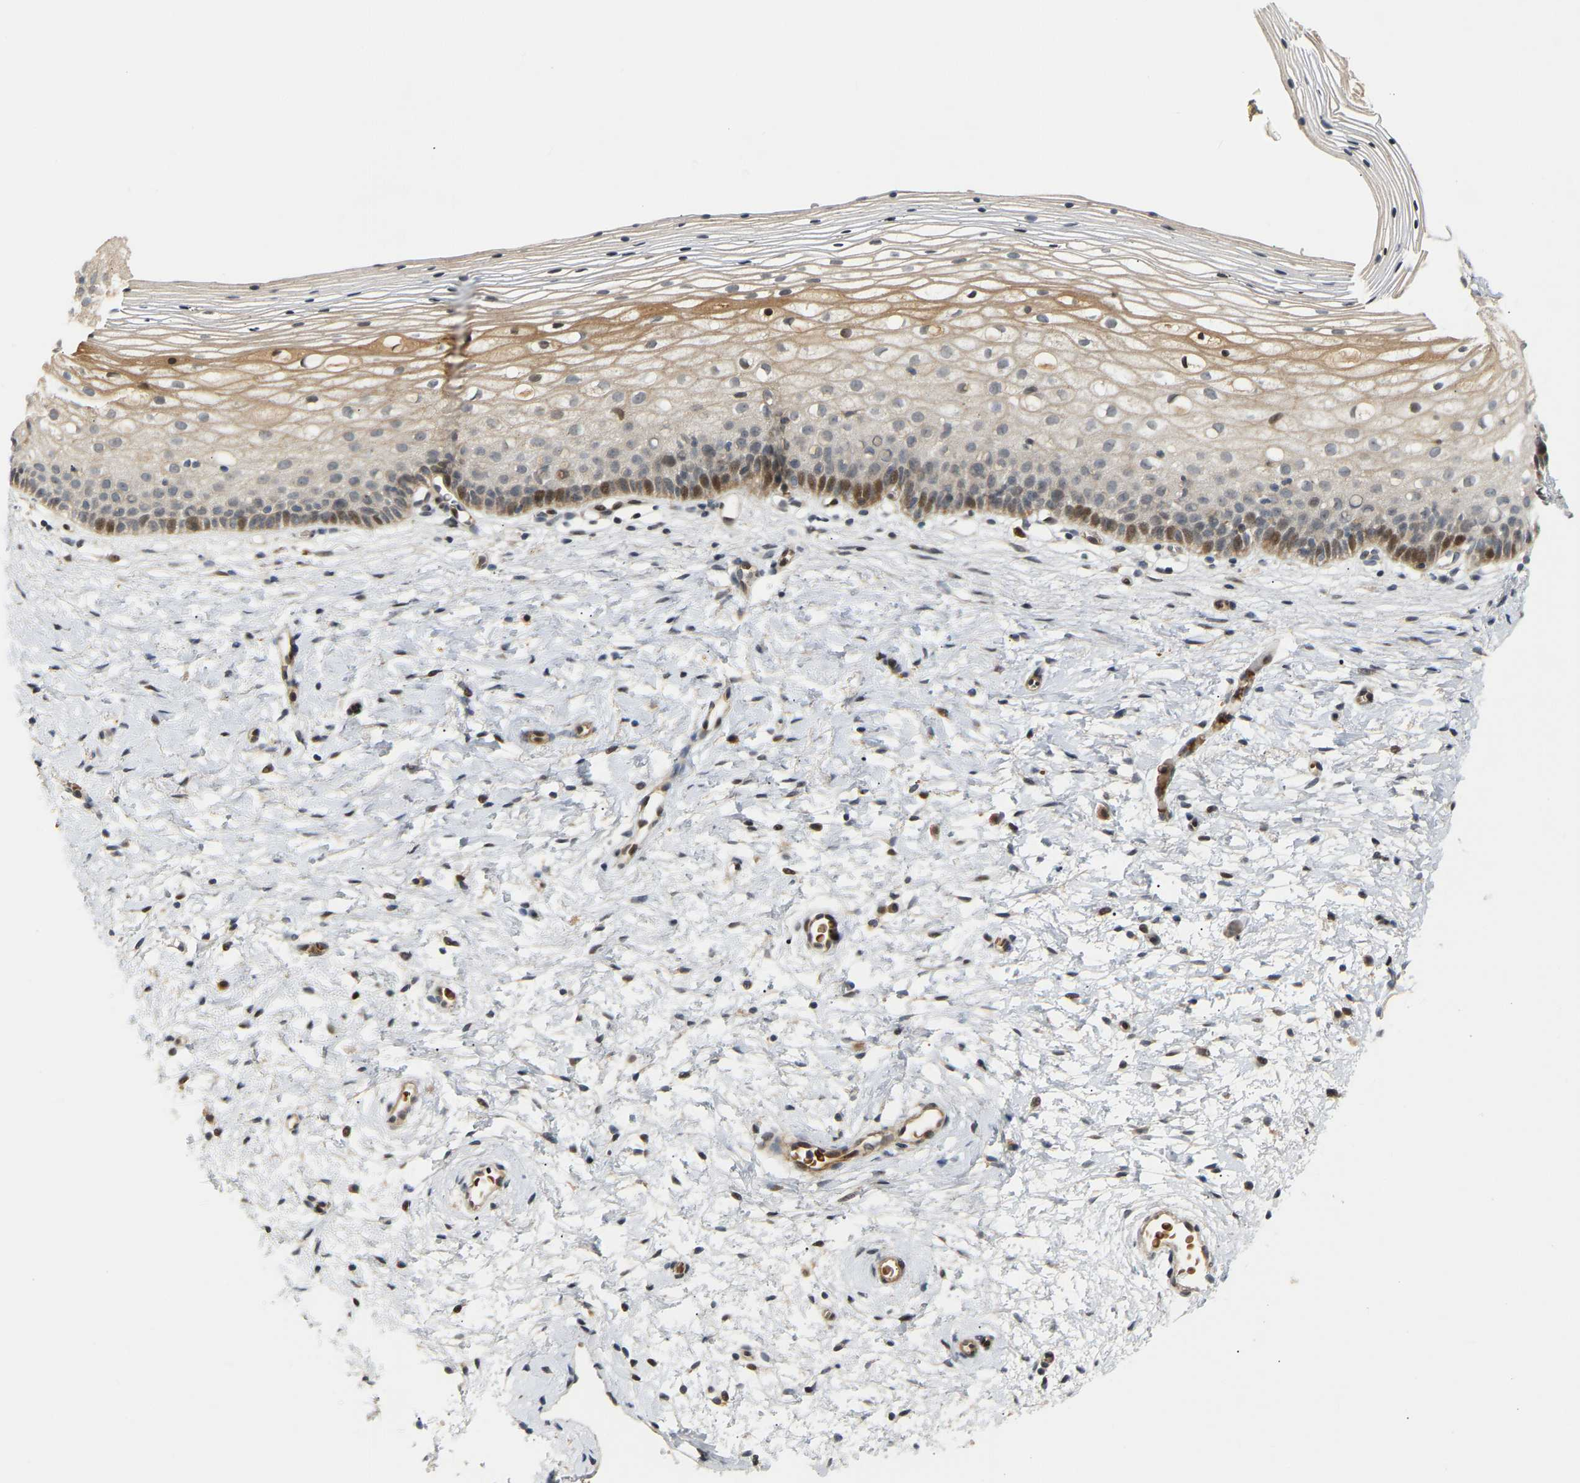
{"staining": {"intensity": "moderate", "quantity": ">75%", "location": "cytoplasmic/membranous,nuclear"}, "tissue": "cervix", "cell_type": "Squamous epithelial cells", "image_type": "normal", "snomed": [{"axis": "morphology", "description": "Normal tissue, NOS"}, {"axis": "topography", "description": "Cervix"}], "caption": "Squamous epithelial cells display medium levels of moderate cytoplasmic/membranous,nuclear positivity in approximately >75% of cells in normal human cervix. The protein is stained brown, and the nuclei are stained in blue (DAB IHC with brightfield microscopy, high magnification).", "gene": "POGLUT2", "patient": {"sex": "female", "age": 72}}